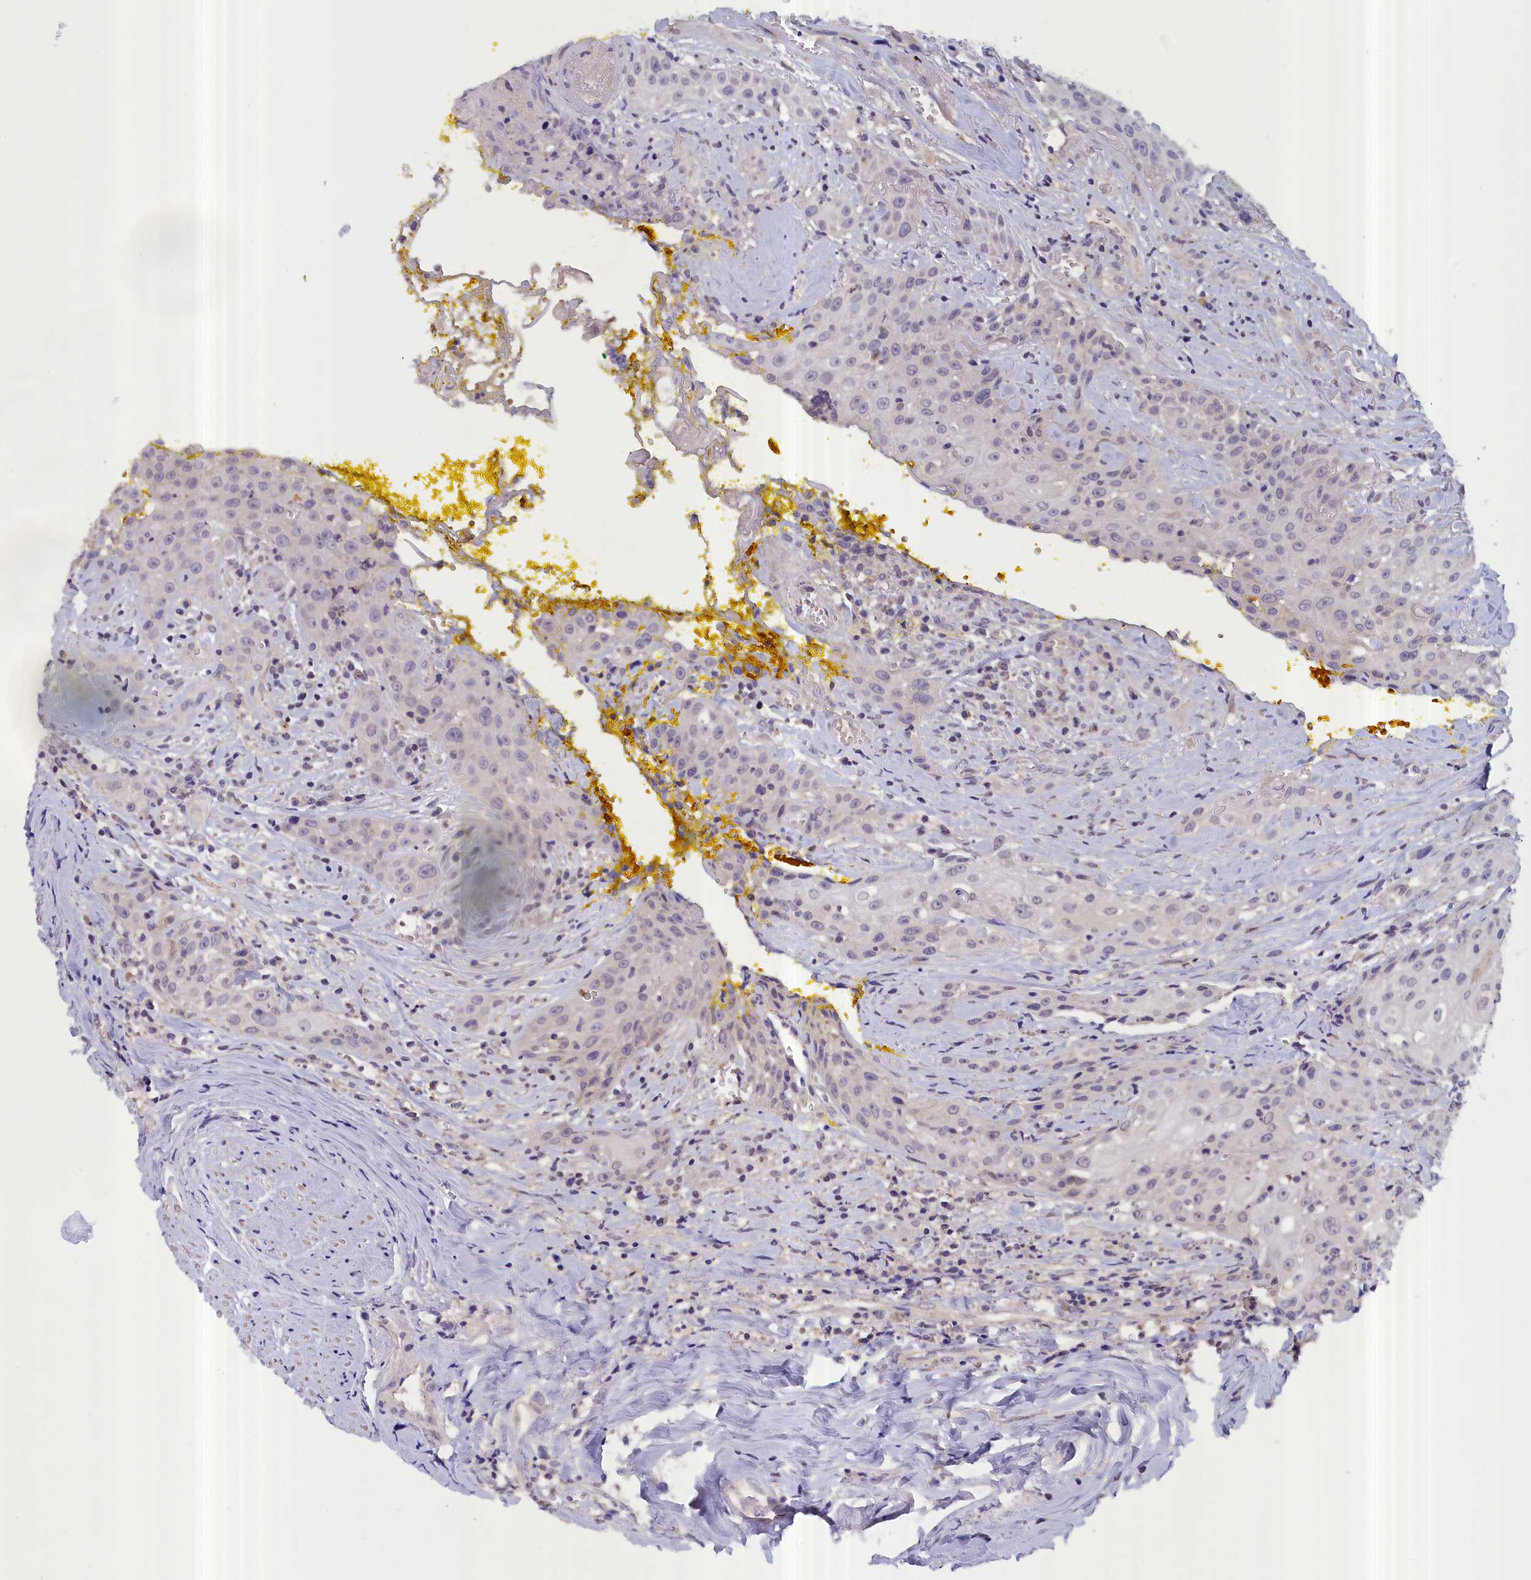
{"staining": {"intensity": "negative", "quantity": "none", "location": "none"}, "tissue": "head and neck cancer", "cell_type": "Tumor cells", "image_type": "cancer", "snomed": [{"axis": "morphology", "description": "Squamous cell carcinoma, NOS"}, {"axis": "topography", "description": "Oral tissue"}, {"axis": "topography", "description": "Head-Neck"}], "caption": "Protein analysis of squamous cell carcinoma (head and neck) shows no significant expression in tumor cells.", "gene": "IGFALS", "patient": {"sex": "female", "age": 82}}